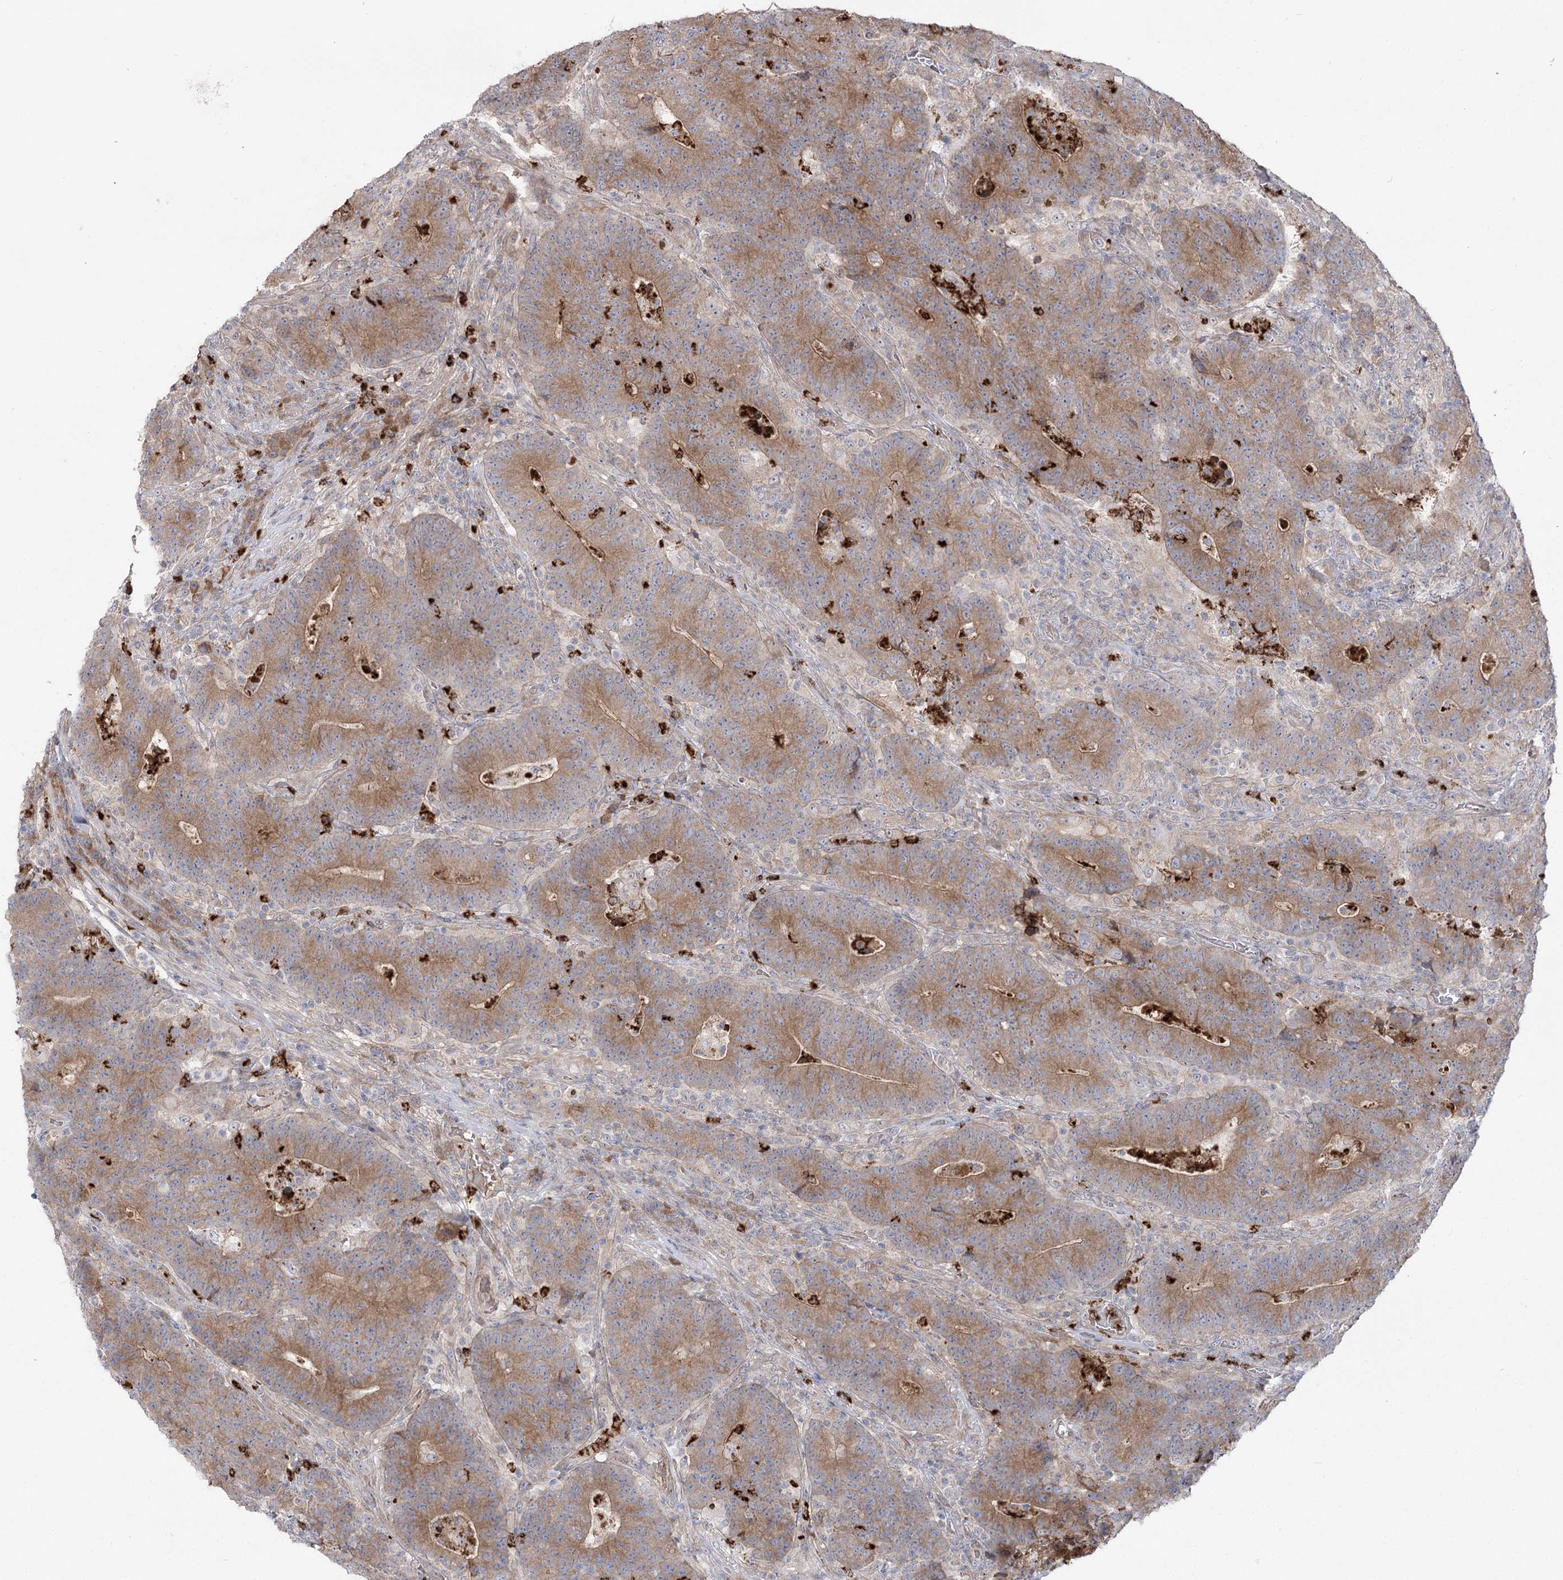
{"staining": {"intensity": "moderate", "quantity": ">75%", "location": "cytoplasmic/membranous"}, "tissue": "colorectal cancer", "cell_type": "Tumor cells", "image_type": "cancer", "snomed": [{"axis": "morphology", "description": "Normal tissue, NOS"}, {"axis": "morphology", "description": "Adenocarcinoma, NOS"}, {"axis": "topography", "description": "Colon"}], "caption": "This is an image of immunohistochemistry (IHC) staining of colorectal cancer (adenocarcinoma), which shows moderate positivity in the cytoplasmic/membranous of tumor cells.", "gene": "PLEKHA5", "patient": {"sex": "female", "age": 75}}